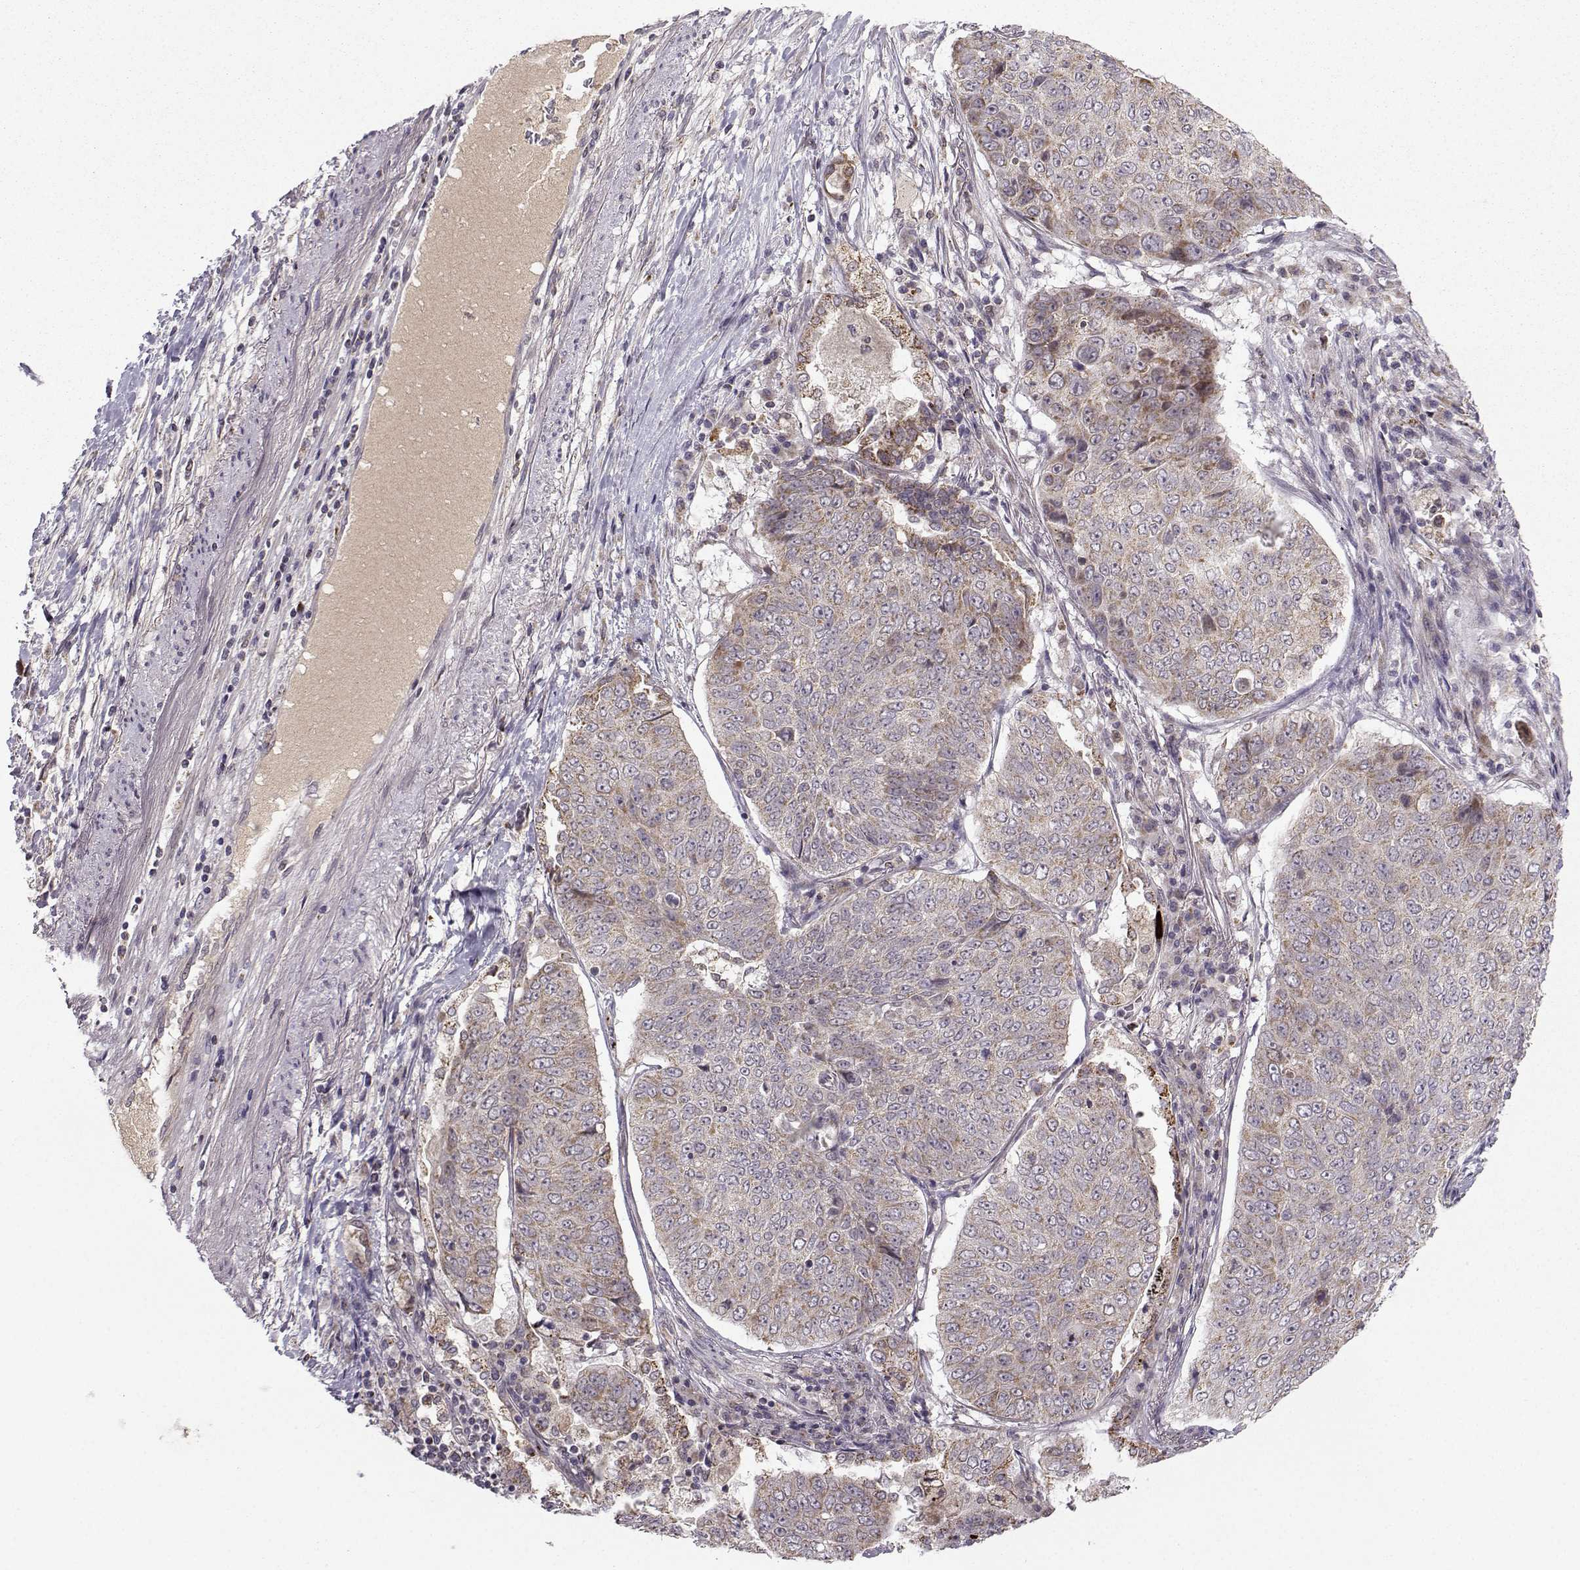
{"staining": {"intensity": "moderate", "quantity": "25%-75%", "location": "cytoplasmic/membranous"}, "tissue": "lung cancer", "cell_type": "Tumor cells", "image_type": "cancer", "snomed": [{"axis": "morphology", "description": "Normal tissue, NOS"}, {"axis": "morphology", "description": "Squamous cell carcinoma, NOS"}, {"axis": "topography", "description": "Bronchus"}, {"axis": "topography", "description": "Lung"}], "caption": "A high-resolution photomicrograph shows immunohistochemistry (IHC) staining of lung cancer (squamous cell carcinoma), which reveals moderate cytoplasmic/membranous expression in about 25%-75% of tumor cells. (DAB = brown stain, brightfield microscopy at high magnification).", "gene": "NECAB3", "patient": {"sex": "male", "age": 64}}